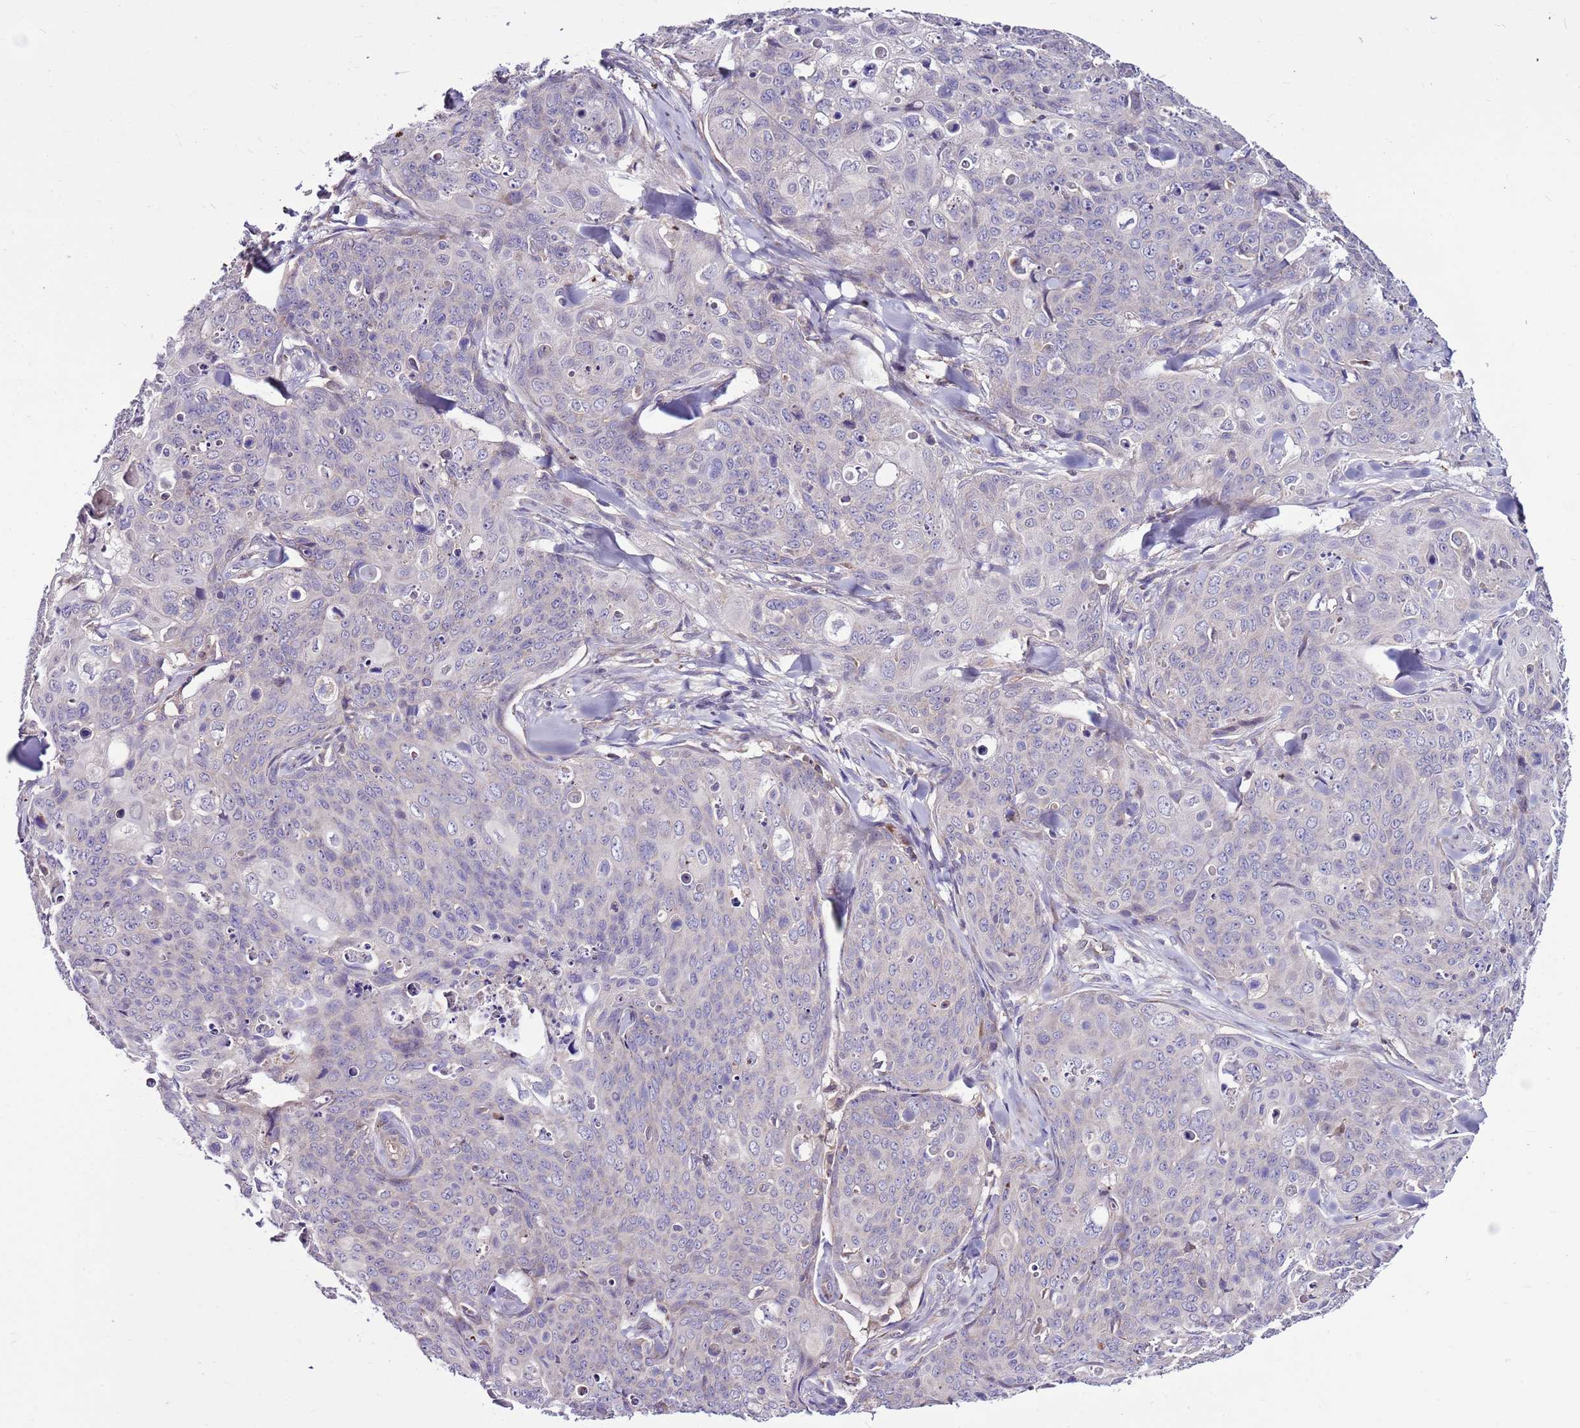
{"staining": {"intensity": "negative", "quantity": "none", "location": "none"}, "tissue": "skin cancer", "cell_type": "Tumor cells", "image_type": "cancer", "snomed": [{"axis": "morphology", "description": "Squamous cell carcinoma, NOS"}, {"axis": "topography", "description": "Skin"}, {"axis": "topography", "description": "Vulva"}], "caption": "The micrograph shows no staining of tumor cells in skin cancer.", "gene": "SMG1", "patient": {"sex": "female", "age": 85}}